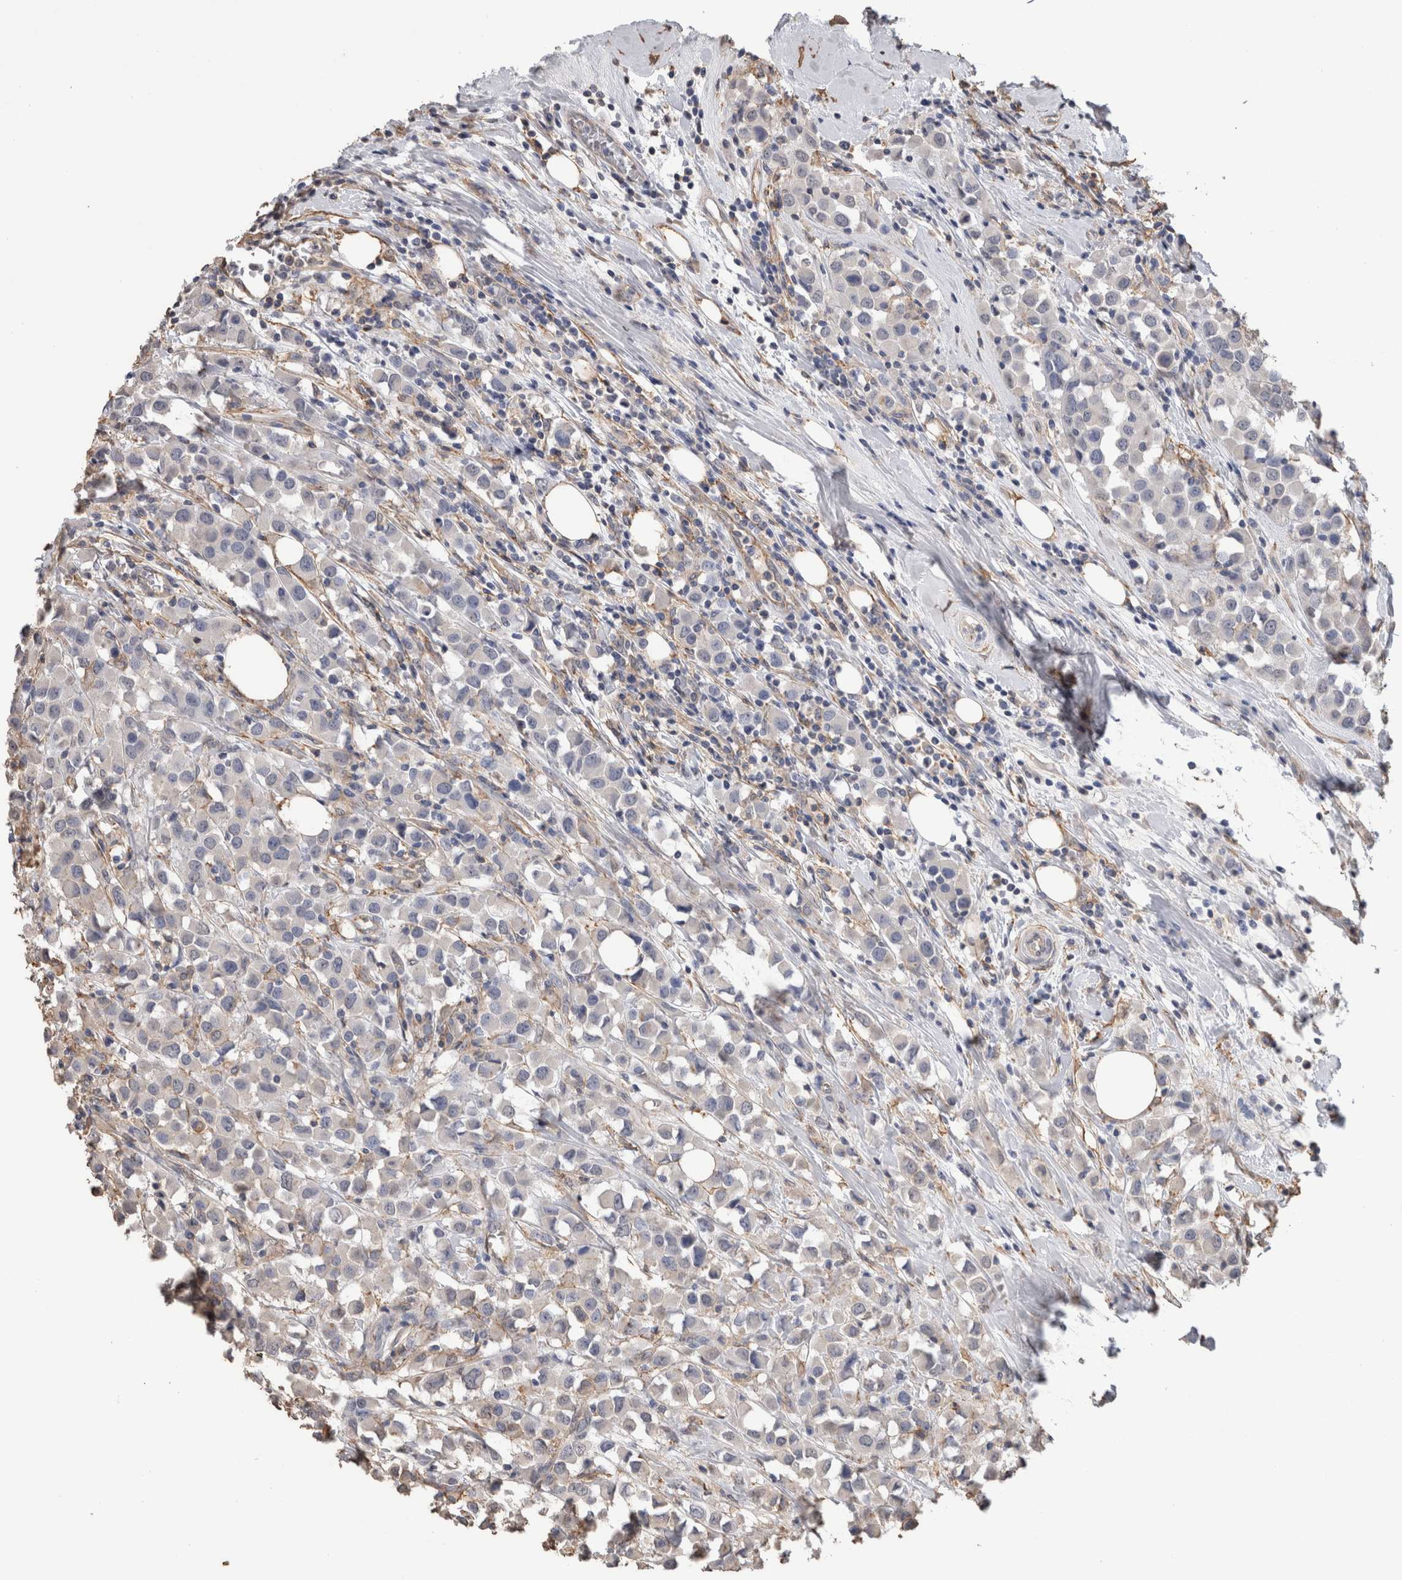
{"staining": {"intensity": "negative", "quantity": "none", "location": "none"}, "tissue": "breast cancer", "cell_type": "Tumor cells", "image_type": "cancer", "snomed": [{"axis": "morphology", "description": "Duct carcinoma"}, {"axis": "topography", "description": "Breast"}], "caption": "Immunohistochemistry histopathology image of breast cancer stained for a protein (brown), which shows no staining in tumor cells.", "gene": "S100A10", "patient": {"sex": "female", "age": 61}}